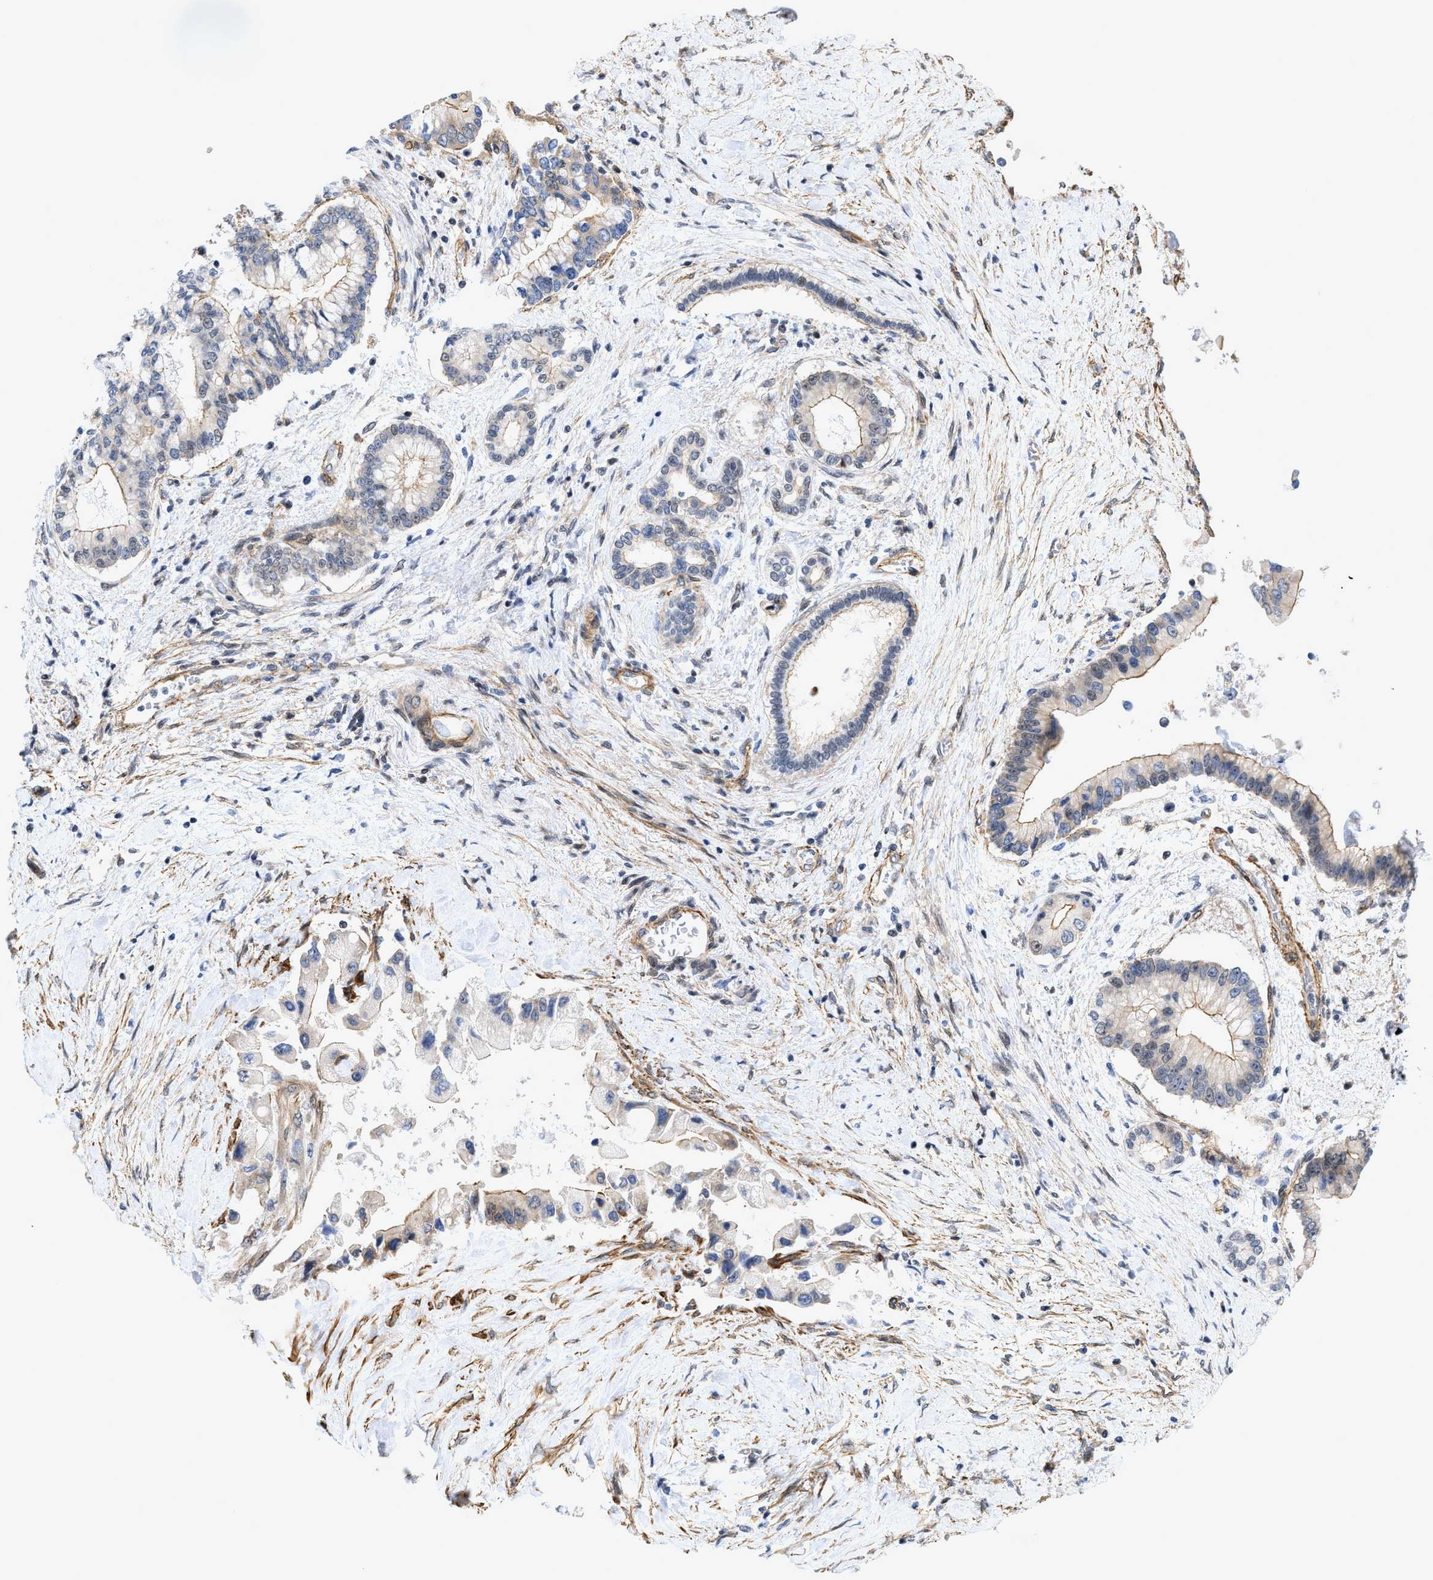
{"staining": {"intensity": "weak", "quantity": "<25%", "location": "cytoplasmic/membranous"}, "tissue": "liver cancer", "cell_type": "Tumor cells", "image_type": "cancer", "snomed": [{"axis": "morphology", "description": "Cholangiocarcinoma"}, {"axis": "topography", "description": "Liver"}], "caption": "Cholangiocarcinoma (liver) was stained to show a protein in brown. There is no significant positivity in tumor cells.", "gene": "GPRASP2", "patient": {"sex": "male", "age": 50}}